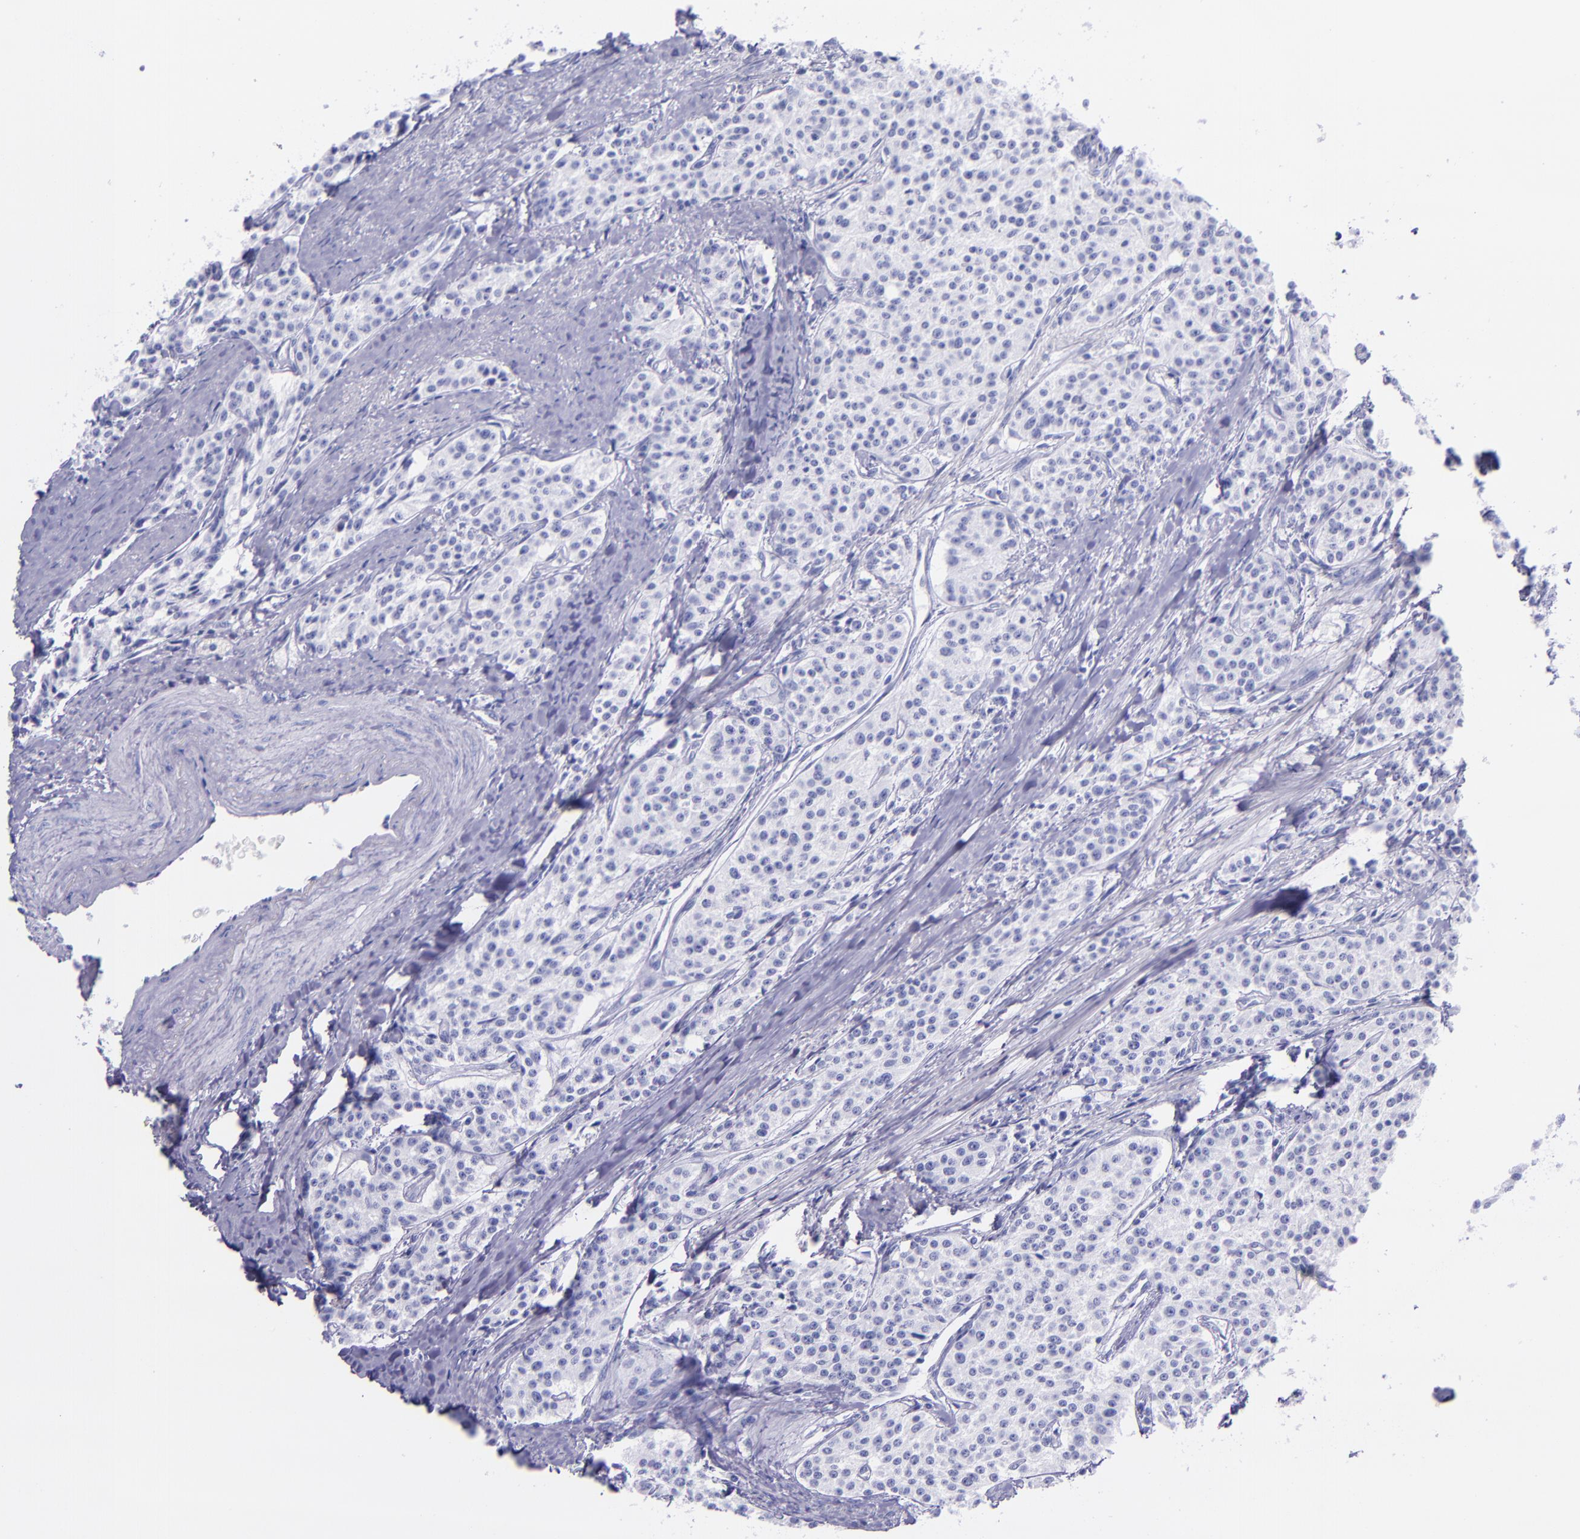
{"staining": {"intensity": "negative", "quantity": "none", "location": "none"}, "tissue": "carcinoid", "cell_type": "Tumor cells", "image_type": "cancer", "snomed": [{"axis": "morphology", "description": "Carcinoid, malignant, NOS"}, {"axis": "topography", "description": "Stomach"}], "caption": "The immunohistochemistry micrograph has no significant staining in tumor cells of malignant carcinoid tissue. (DAB (3,3'-diaminobenzidine) immunohistochemistry with hematoxylin counter stain).", "gene": "SLPI", "patient": {"sex": "female", "age": 76}}